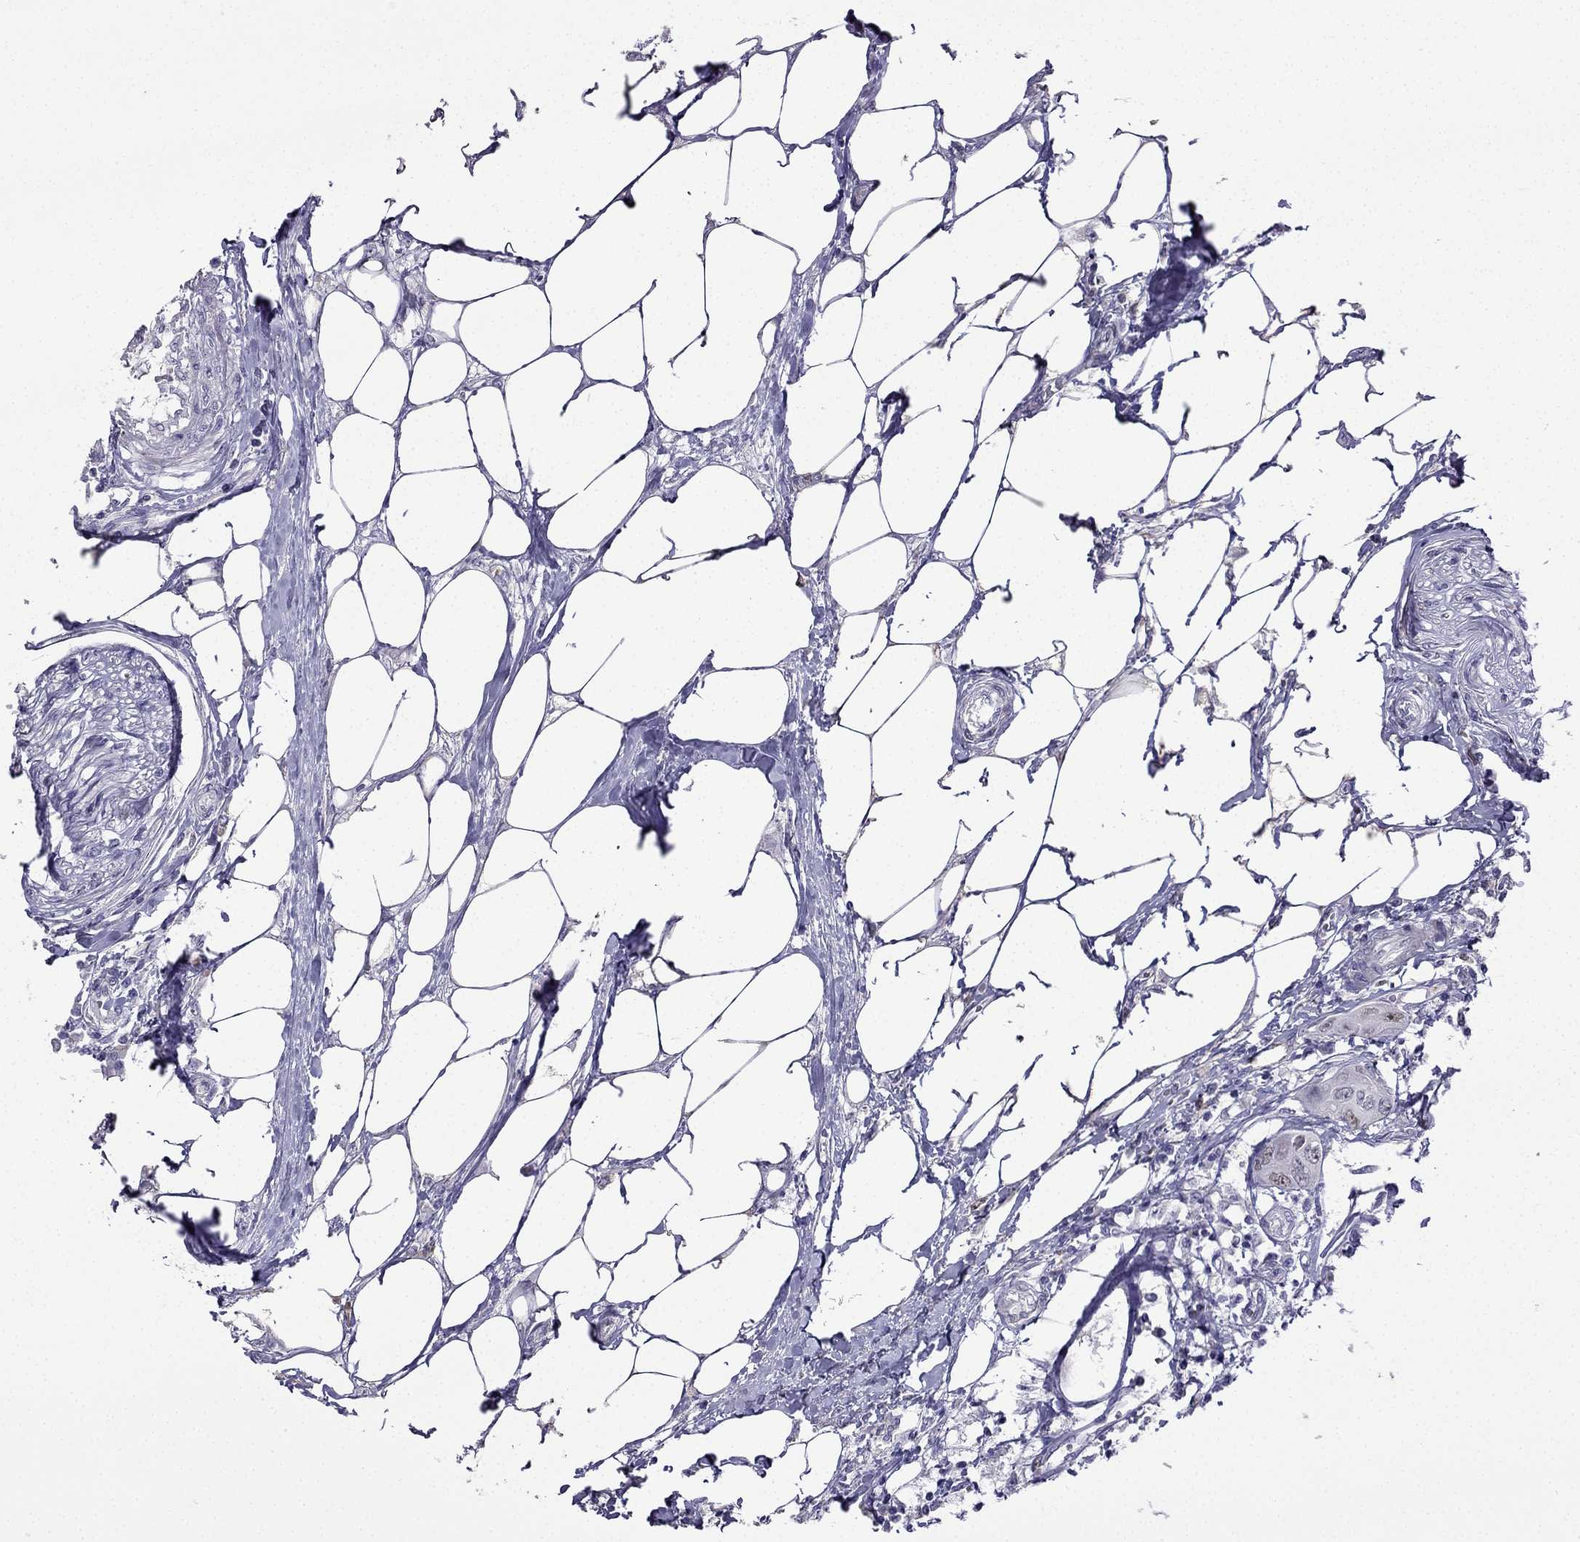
{"staining": {"intensity": "negative", "quantity": "none", "location": "none"}, "tissue": "urothelial cancer", "cell_type": "Tumor cells", "image_type": "cancer", "snomed": [{"axis": "morphology", "description": "Urothelial carcinoma, NOS"}, {"axis": "morphology", "description": "Urothelial carcinoma, High grade"}, {"axis": "topography", "description": "Urinary bladder"}], "caption": "Immunohistochemistry (IHC) photomicrograph of neoplastic tissue: urothelial carcinoma (high-grade) stained with DAB demonstrates no significant protein expression in tumor cells.", "gene": "UHRF1", "patient": {"sex": "male", "age": 63}}